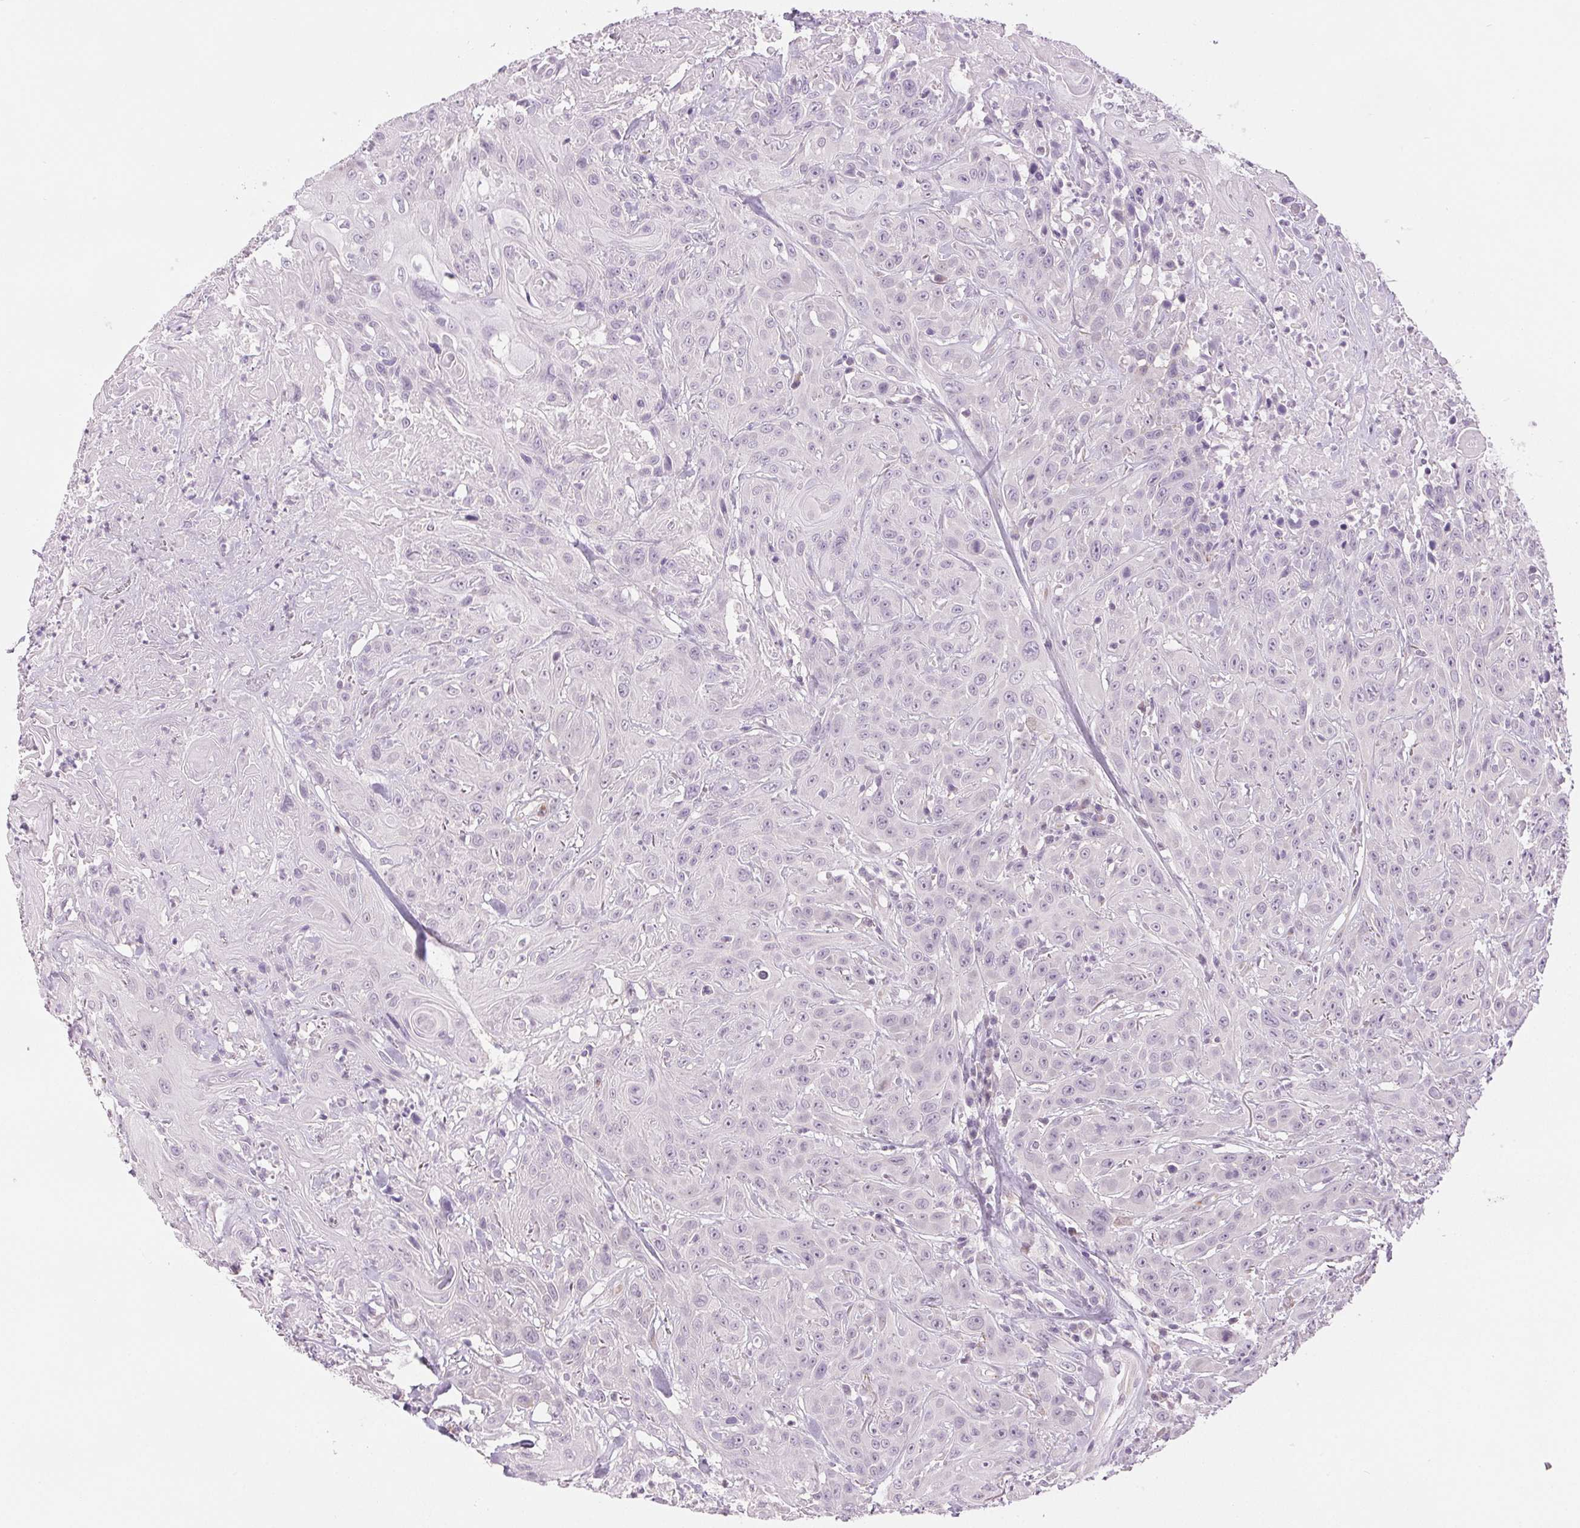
{"staining": {"intensity": "negative", "quantity": "none", "location": "none"}, "tissue": "head and neck cancer", "cell_type": "Tumor cells", "image_type": "cancer", "snomed": [{"axis": "morphology", "description": "Squamous cell carcinoma, NOS"}, {"axis": "topography", "description": "Skin"}, {"axis": "topography", "description": "Head-Neck"}], "caption": "Immunohistochemistry image of head and neck cancer stained for a protein (brown), which shows no positivity in tumor cells.", "gene": "DNAJC6", "patient": {"sex": "male", "age": 80}}